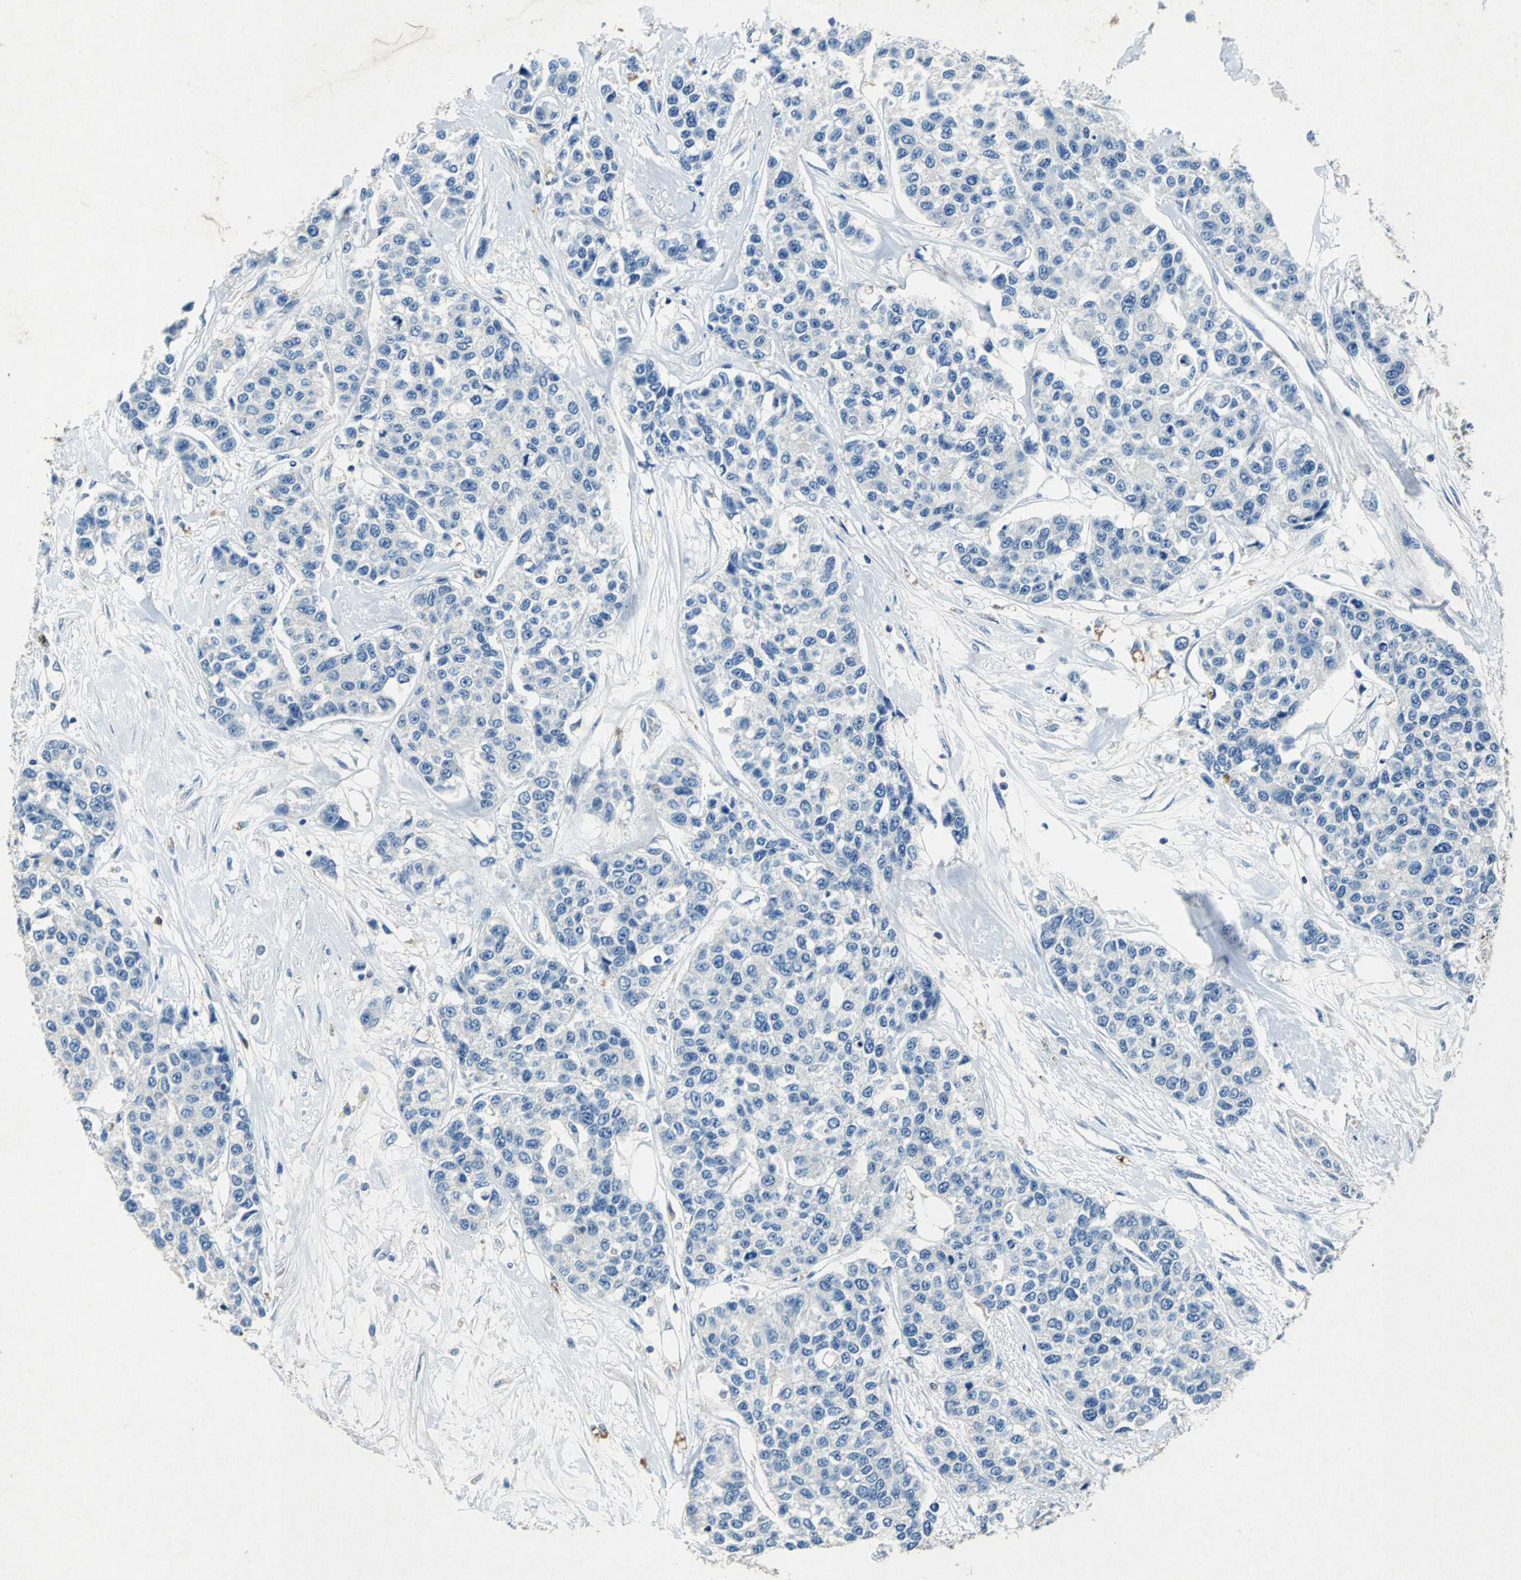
{"staining": {"intensity": "negative", "quantity": "none", "location": "none"}, "tissue": "breast cancer", "cell_type": "Tumor cells", "image_type": "cancer", "snomed": [{"axis": "morphology", "description": "Duct carcinoma"}, {"axis": "topography", "description": "Breast"}], "caption": "Tumor cells are negative for protein expression in human breast cancer.", "gene": "RPS13", "patient": {"sex": "female", "age": 51}}